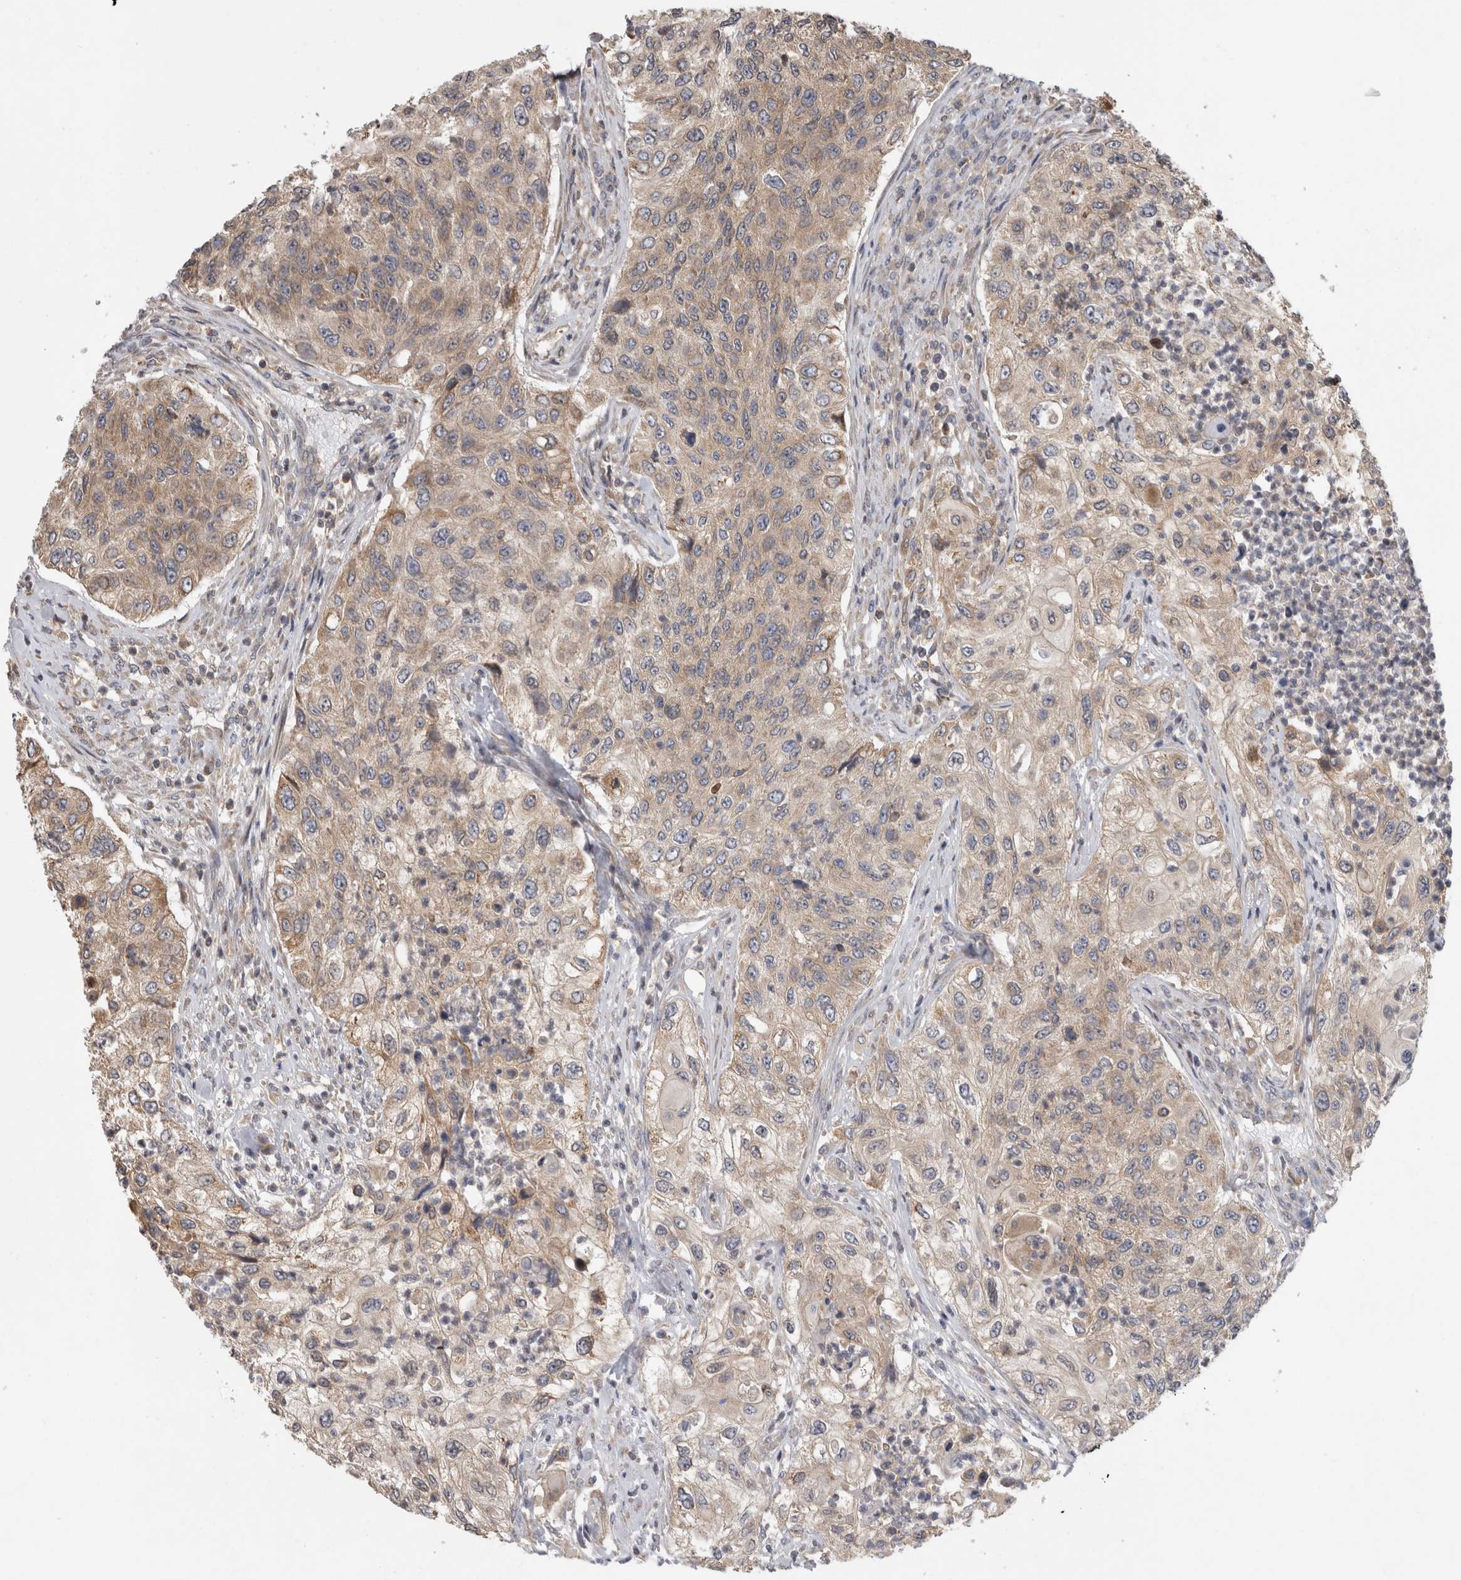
{"staining": {"intensity": "weak", "quantity": ">75%", "location": "cytoplasmic/membranous"}, "tissue": "urothelial cancer", "cell_type": "Tumor cells", "image_type": "cancer", "snomed": [{"axis": "morphology", "description": "Urothelial carcinoma, High grade"}, {"axis": "topography", "description": "Urinary bladder"}], "caption": "A micrograph of human high-grade urothelial carcinoma stained for a protein exhibits weak cytoplasmic/membranous brown staining in tumor cells.", "gene": "PARP6", "patient": {"sex": "female", "age": 60}}